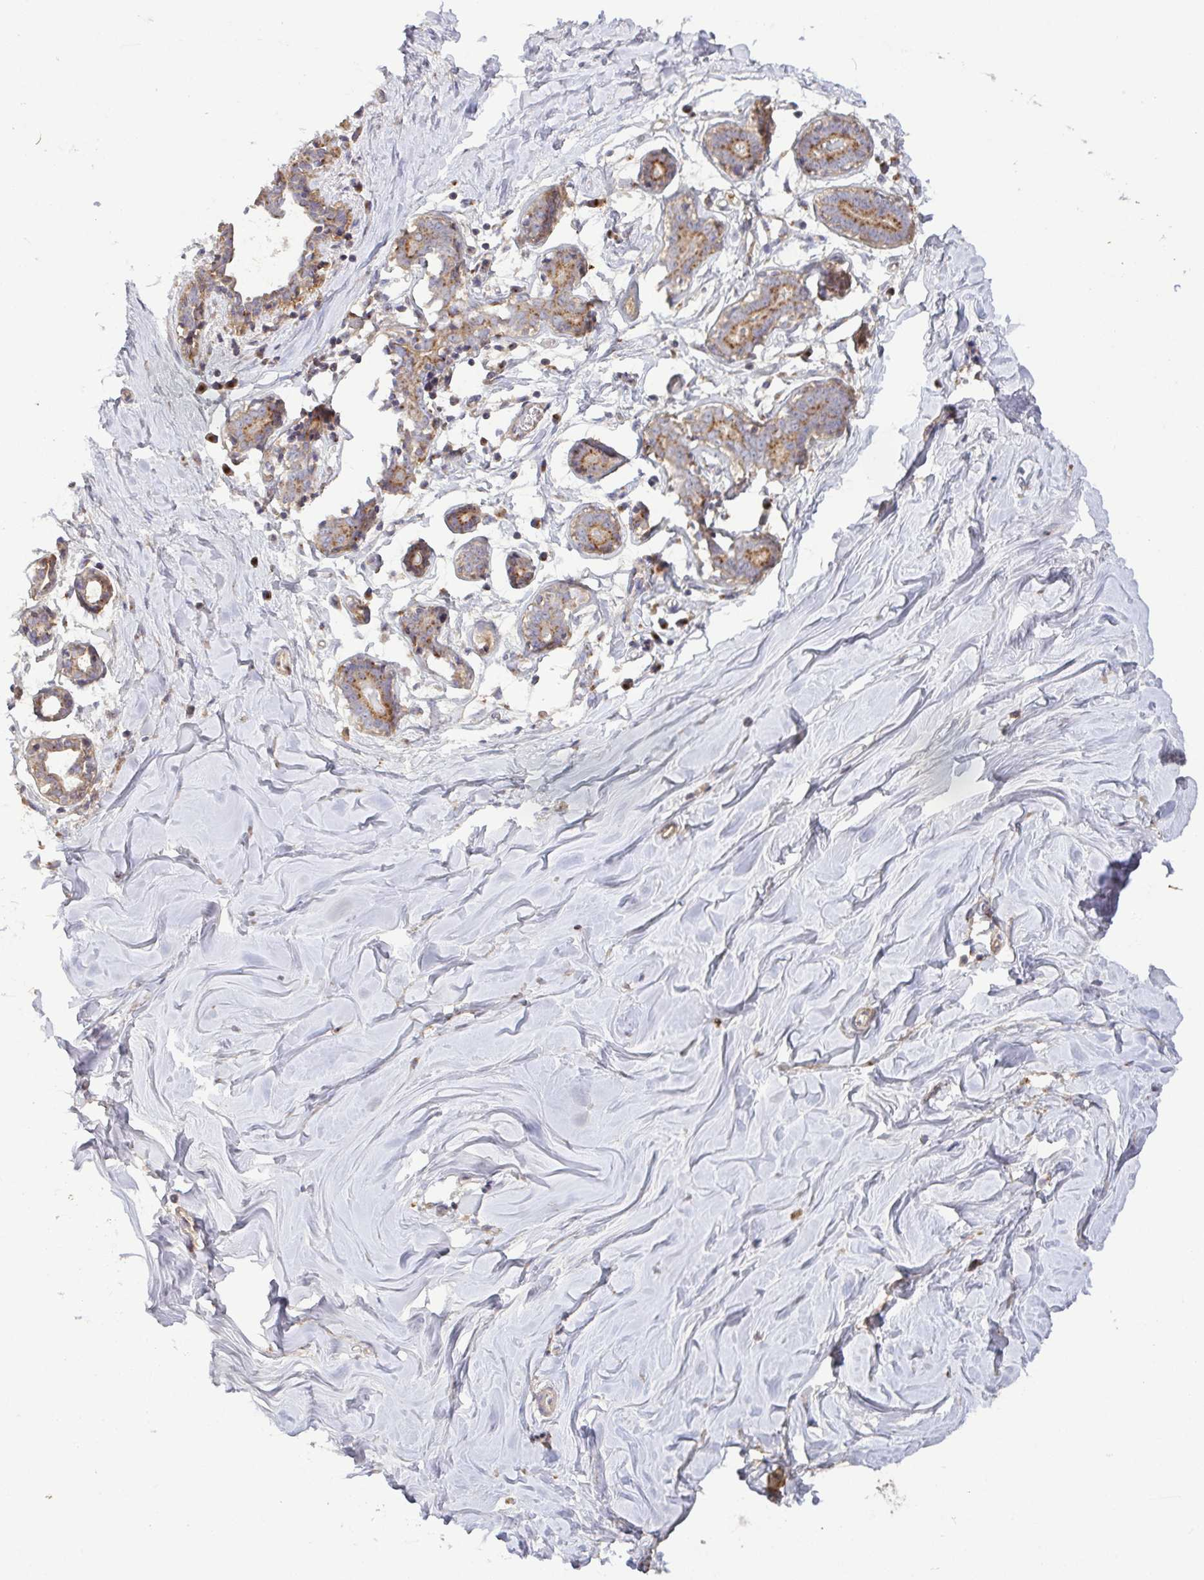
{"staining": {"intensity": "weak", "quantity": "<25%", "location": "cytoplasmic/membranous"}, "tissue": "breast", "cell_type": "Adipocytes", "image_type": "normal", "snomed": [{"axis": "morphology", "description": "Normal tissue, NOS"}, {"axis": "topography", "description": "Breast"}], "caption": "This photomicrograph is of benign breast stained with immunohistochemistry to label a protein in brown with the nuclei are counter-stained blue. There is no expression in adipocytes.", "gene": "TM9SF4", "patient": {"sex": "female", "age": 27}}